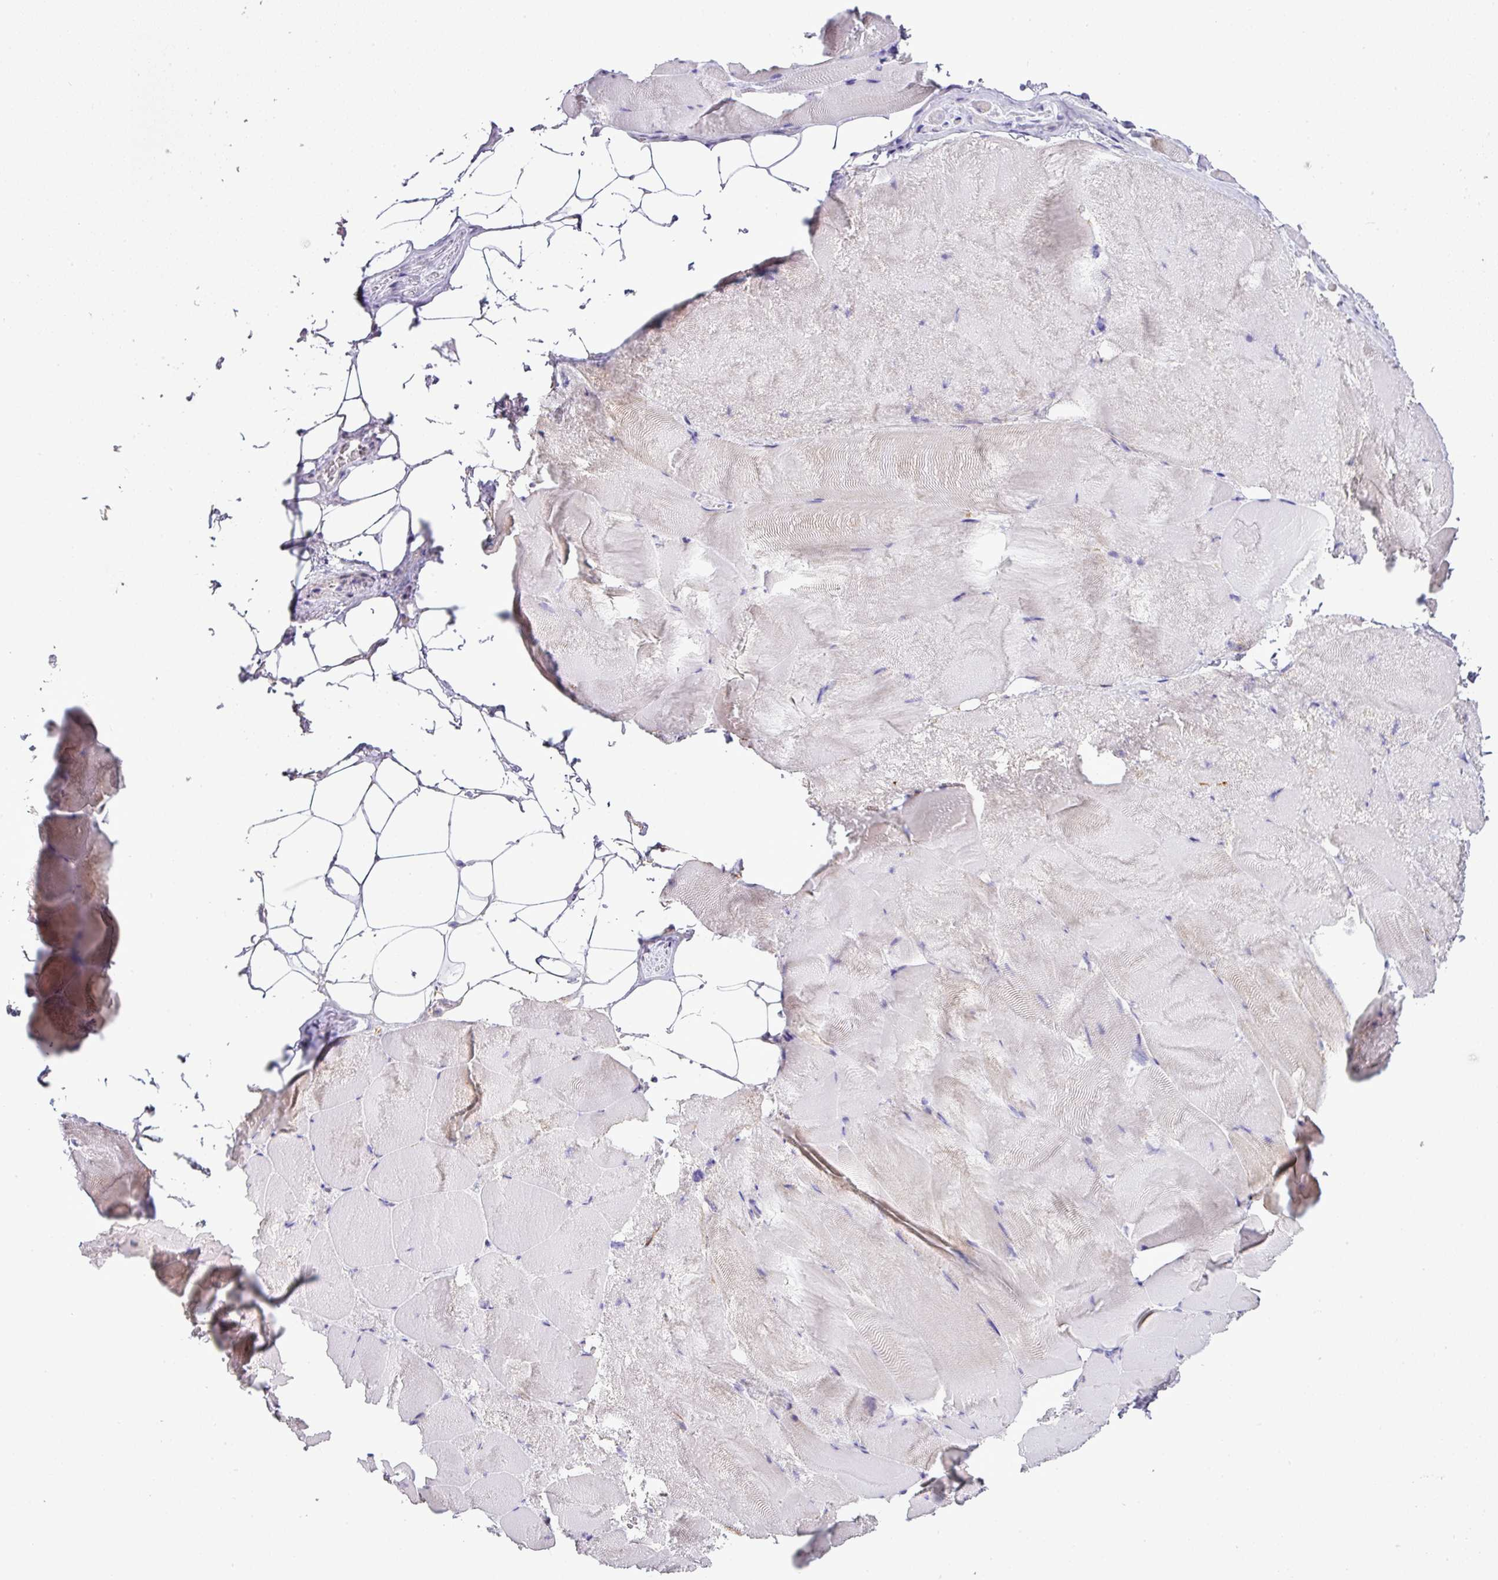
{"staining": {"intensity": "negative", "quantity": "none", "location": "none"}, "tissue": "skeletal muscle", "cell_type": "Myocytes", "image_type": "normal", "snomed": [{"axis": "morphology", "description": "Normal tissue, NOS"}, {"axis": "topography", "description": "Skeletal muscle"}], "caption": "Benign skeletal muscle was stained to show a protein in brown. There is no significant positivity in myocytes.", "gene": "PGAP4", "patient": {"sex": "female", "age": 64}}